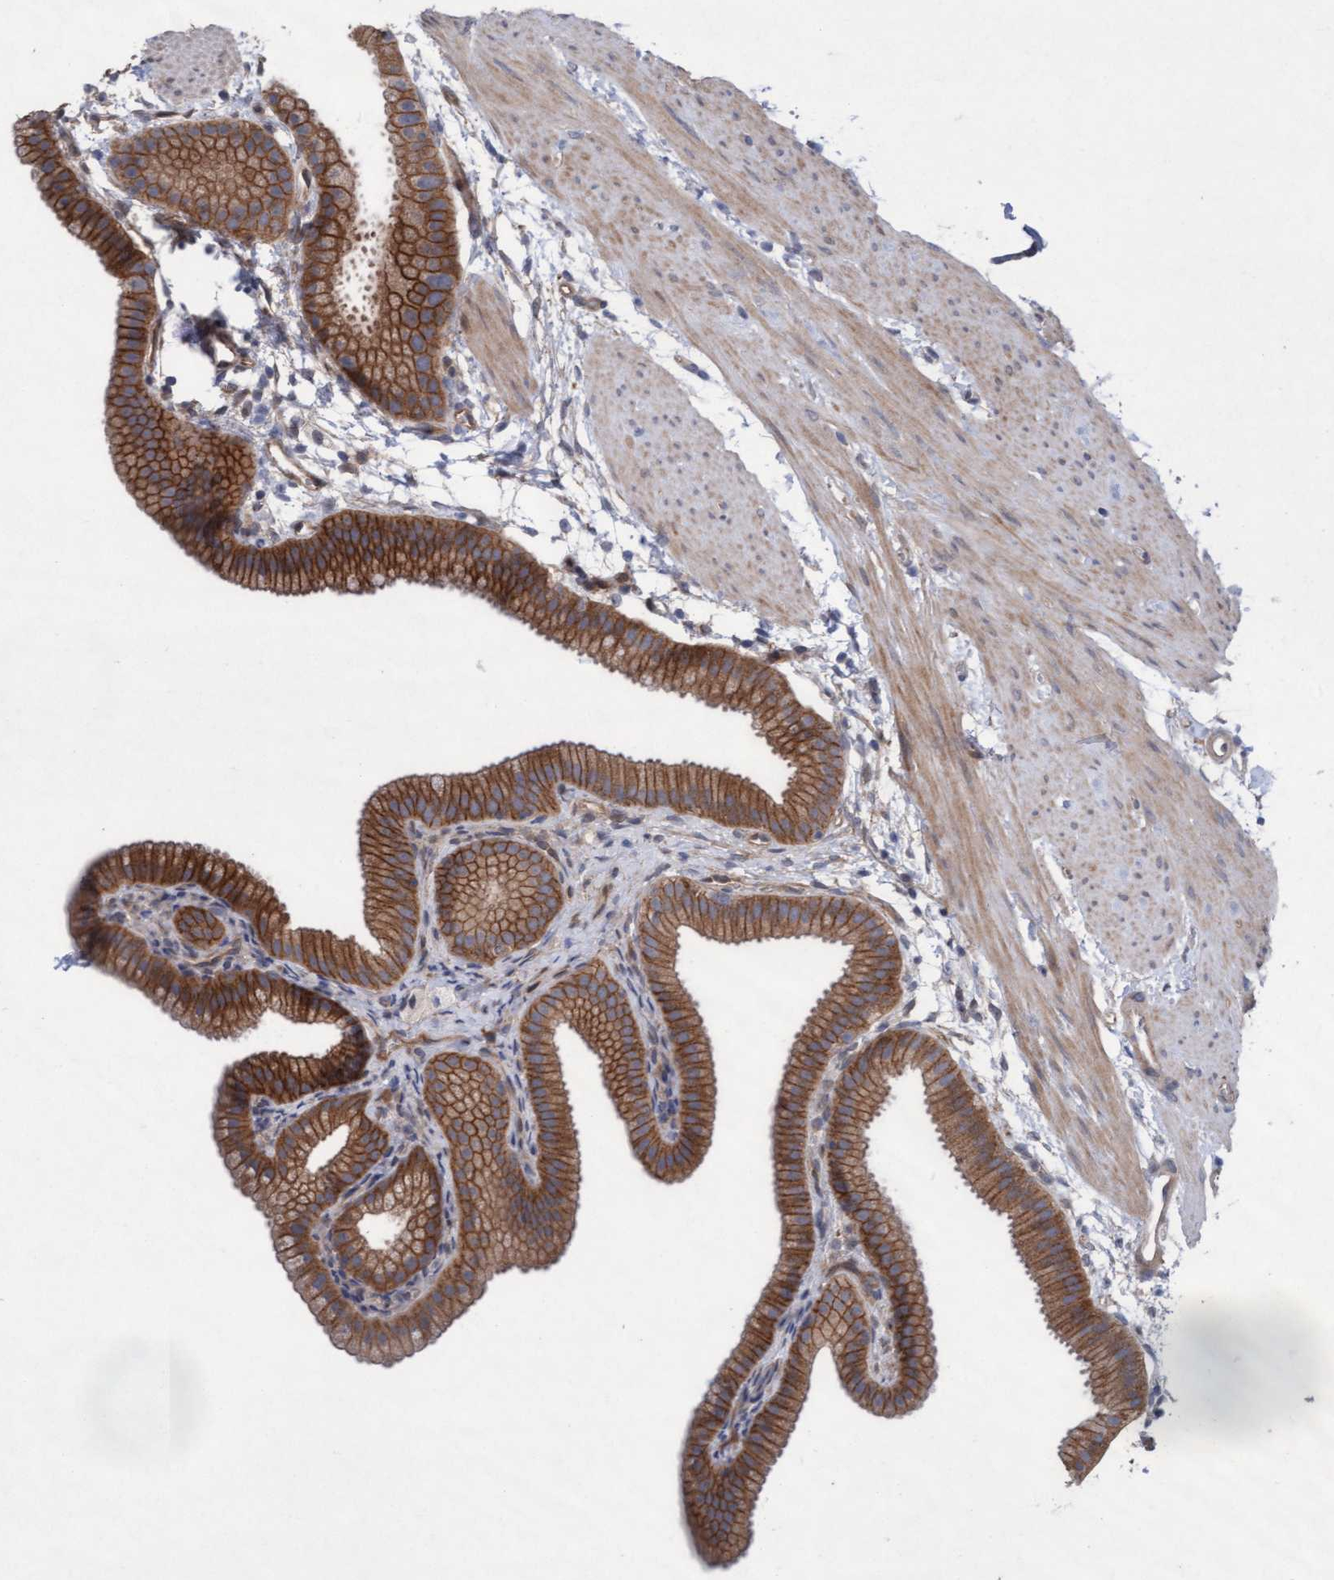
{"staining": {"intensity": "strong", "quantity": ">75%", "location": "cytoplasmic/membranous"}, "tissue": "gallbladder", "cell_type": "Glandular cells", "image_type": "normal", "snomed": [{"axis": "morphology", "description": "Normal tissue, NOS"}, {"axis": "topography", "description": "Gallbladder"}], "caption": "An immunohistochemistry (IHC) image of normal tissue is shown. Protein staining in brown shows strong cytoplasmic/membranous positivity in gallbladder within glandular cells.", "gene": "PLCD1", "patient": {"sex": "female", "age": 64}}